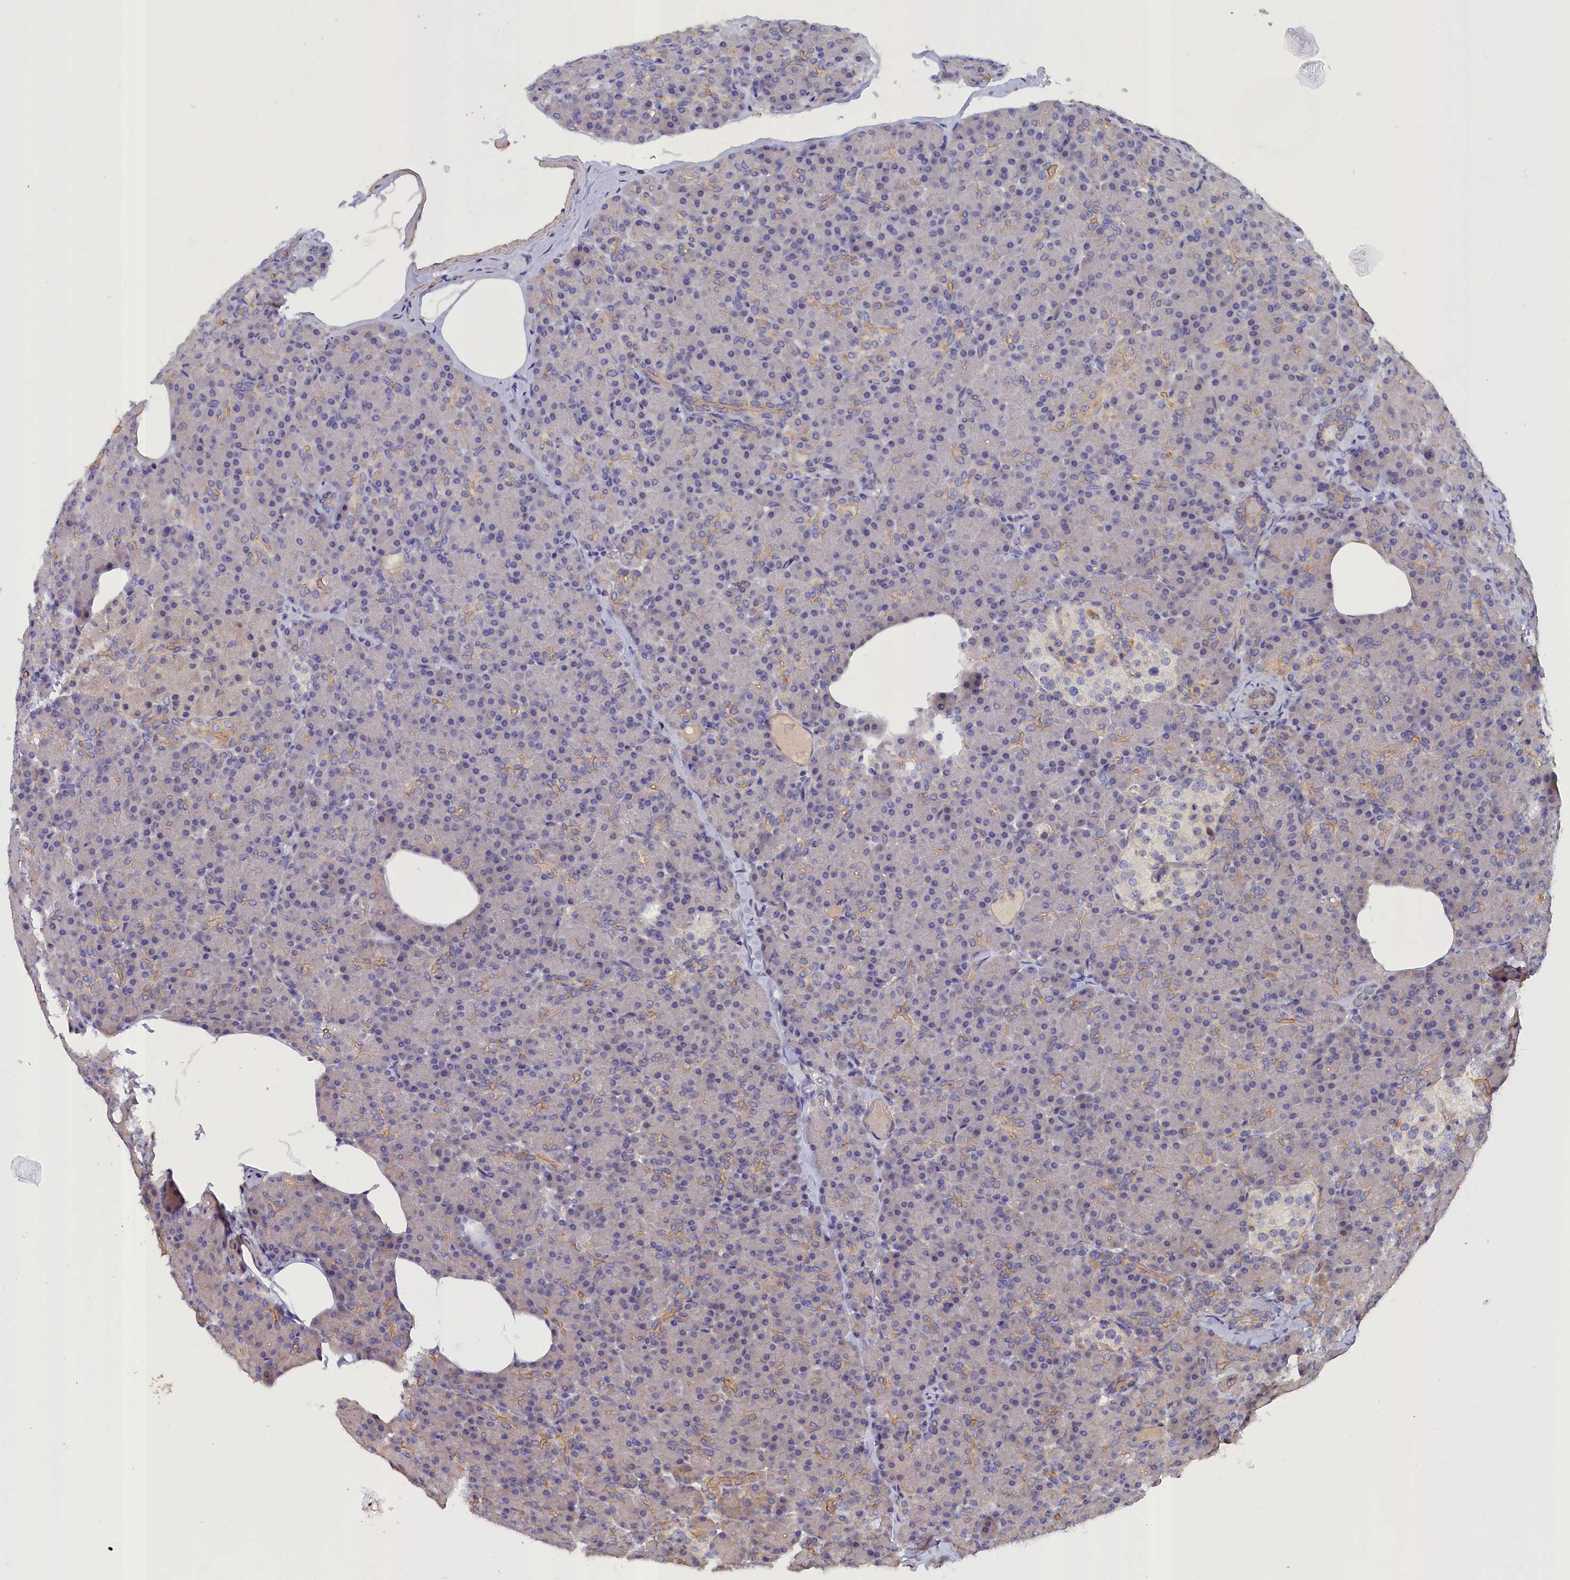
{"staining": {"intensity": "moderate", "quantity": "<25%", "location": "cytoplasmic/membranous"}, "tissue": "pancreas", "cell_type": "Exocrine glandular cells", "image_type": "normal", "snomed": [{"axis": "morphology", "description": "Normal tissue, NOS"}, {"axis": "topography", "description": "Pancreas"}], "caption": "Protein analysis of normal pancreas demonstrates moderate cytoplasmic/membranous staining in about <25% of exocrine glandular cells. Using DAB (3,3'-diaminobenzidine) (brown) and hematoxylin (blue) stains, captured at high magnification using brightfield microscopy.", "gene": "ANKRD2", "patient": {"sex": "female", "age": 43}}